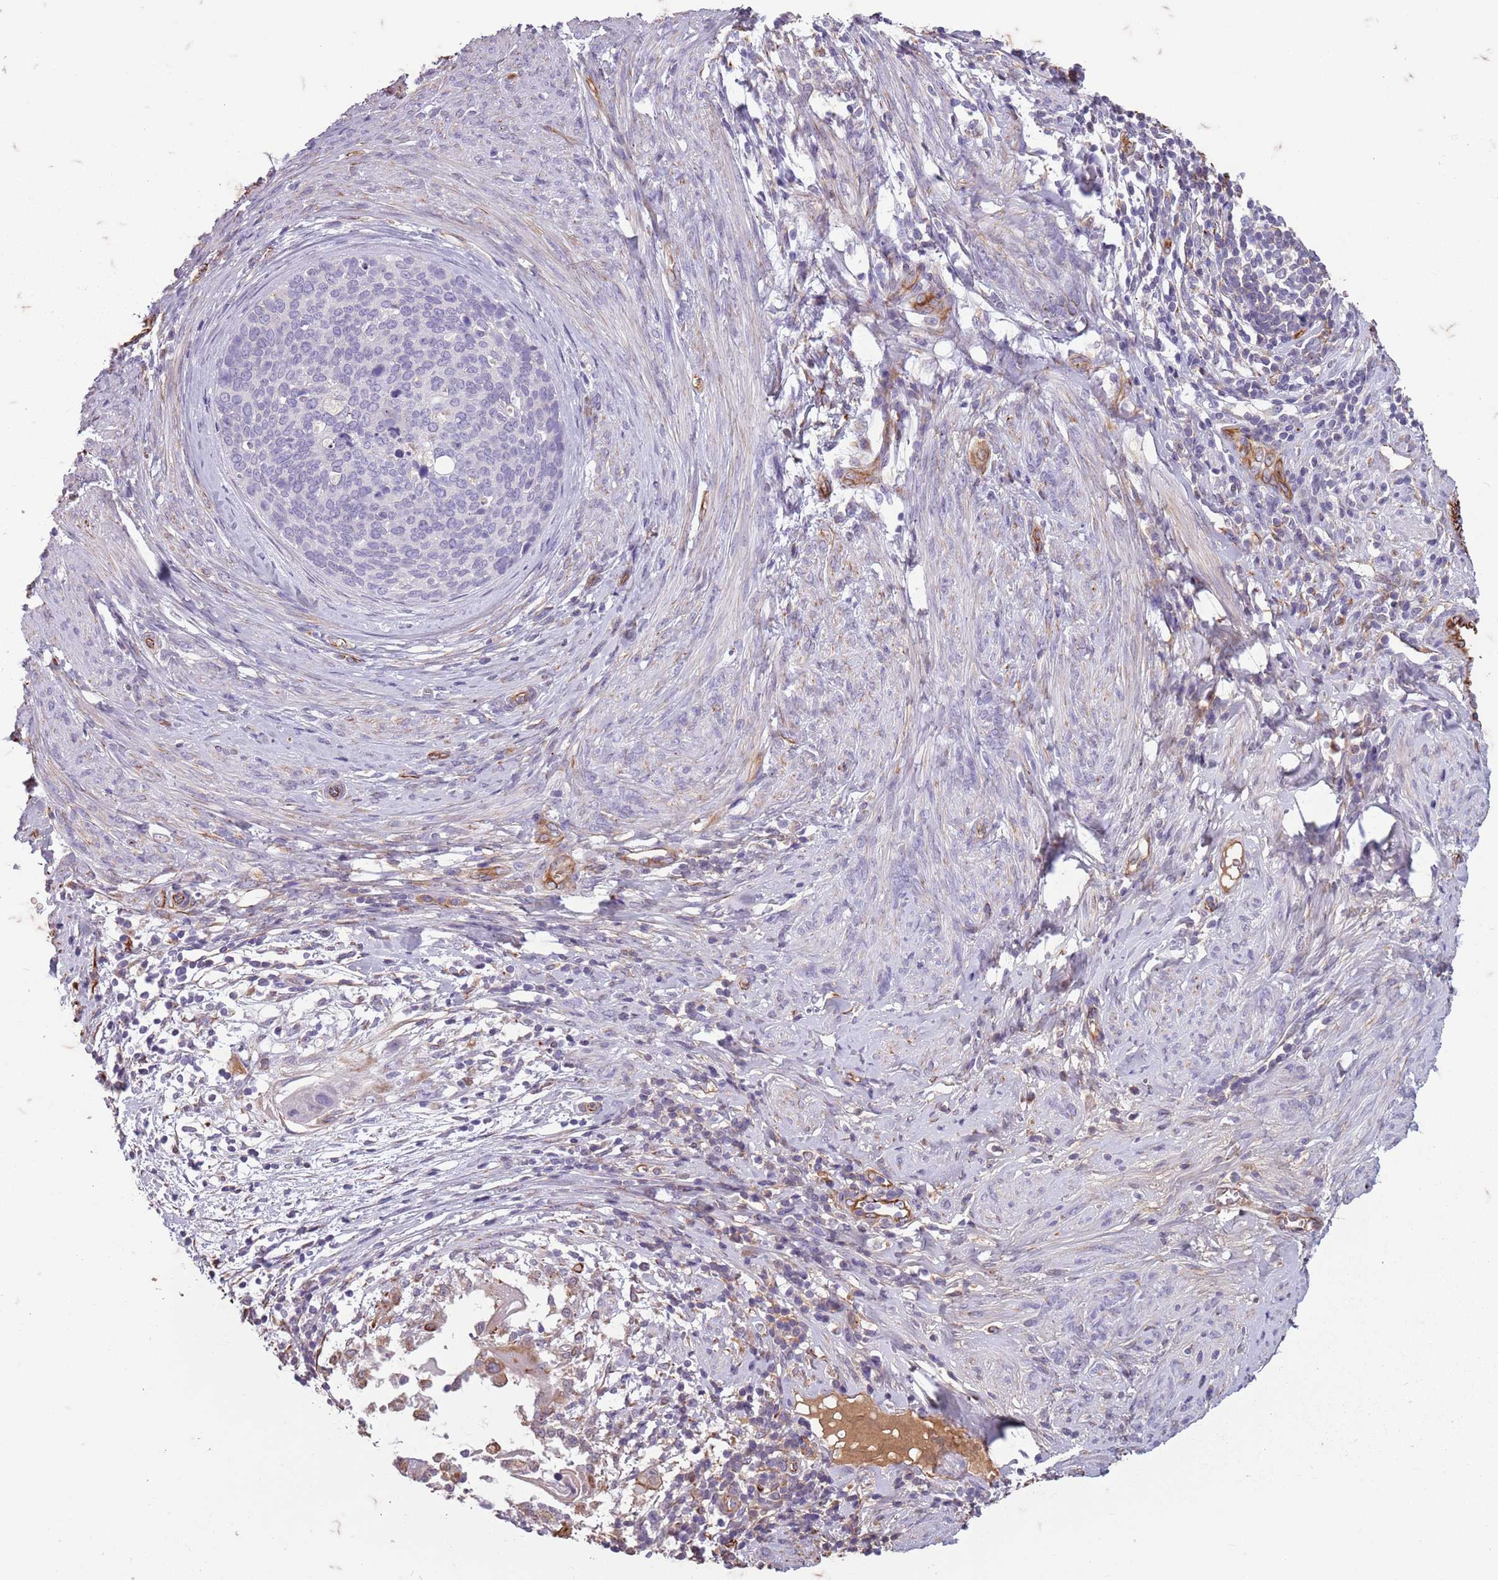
{"staining": {"intensity": "negative", "quantity": "none", "location": "none"}, "tissue": "cervical cancer", "cell_type": "Tumor cells", "image_type": "cancer", "snomed": [{"axis": "morphology", "description": "Squamous cell carcinoma, NOS"}, {"axis": "topography", "description": "Cervix"}], "caption": "An immunohistochemistry (IHC) image of cervical cancer is shown. There is no staining in tumor cells of cervical cancer. Nuclei are stained in blue.", "gene": "TAS2R38", "patient": {"sex": "female", "age": 80}}